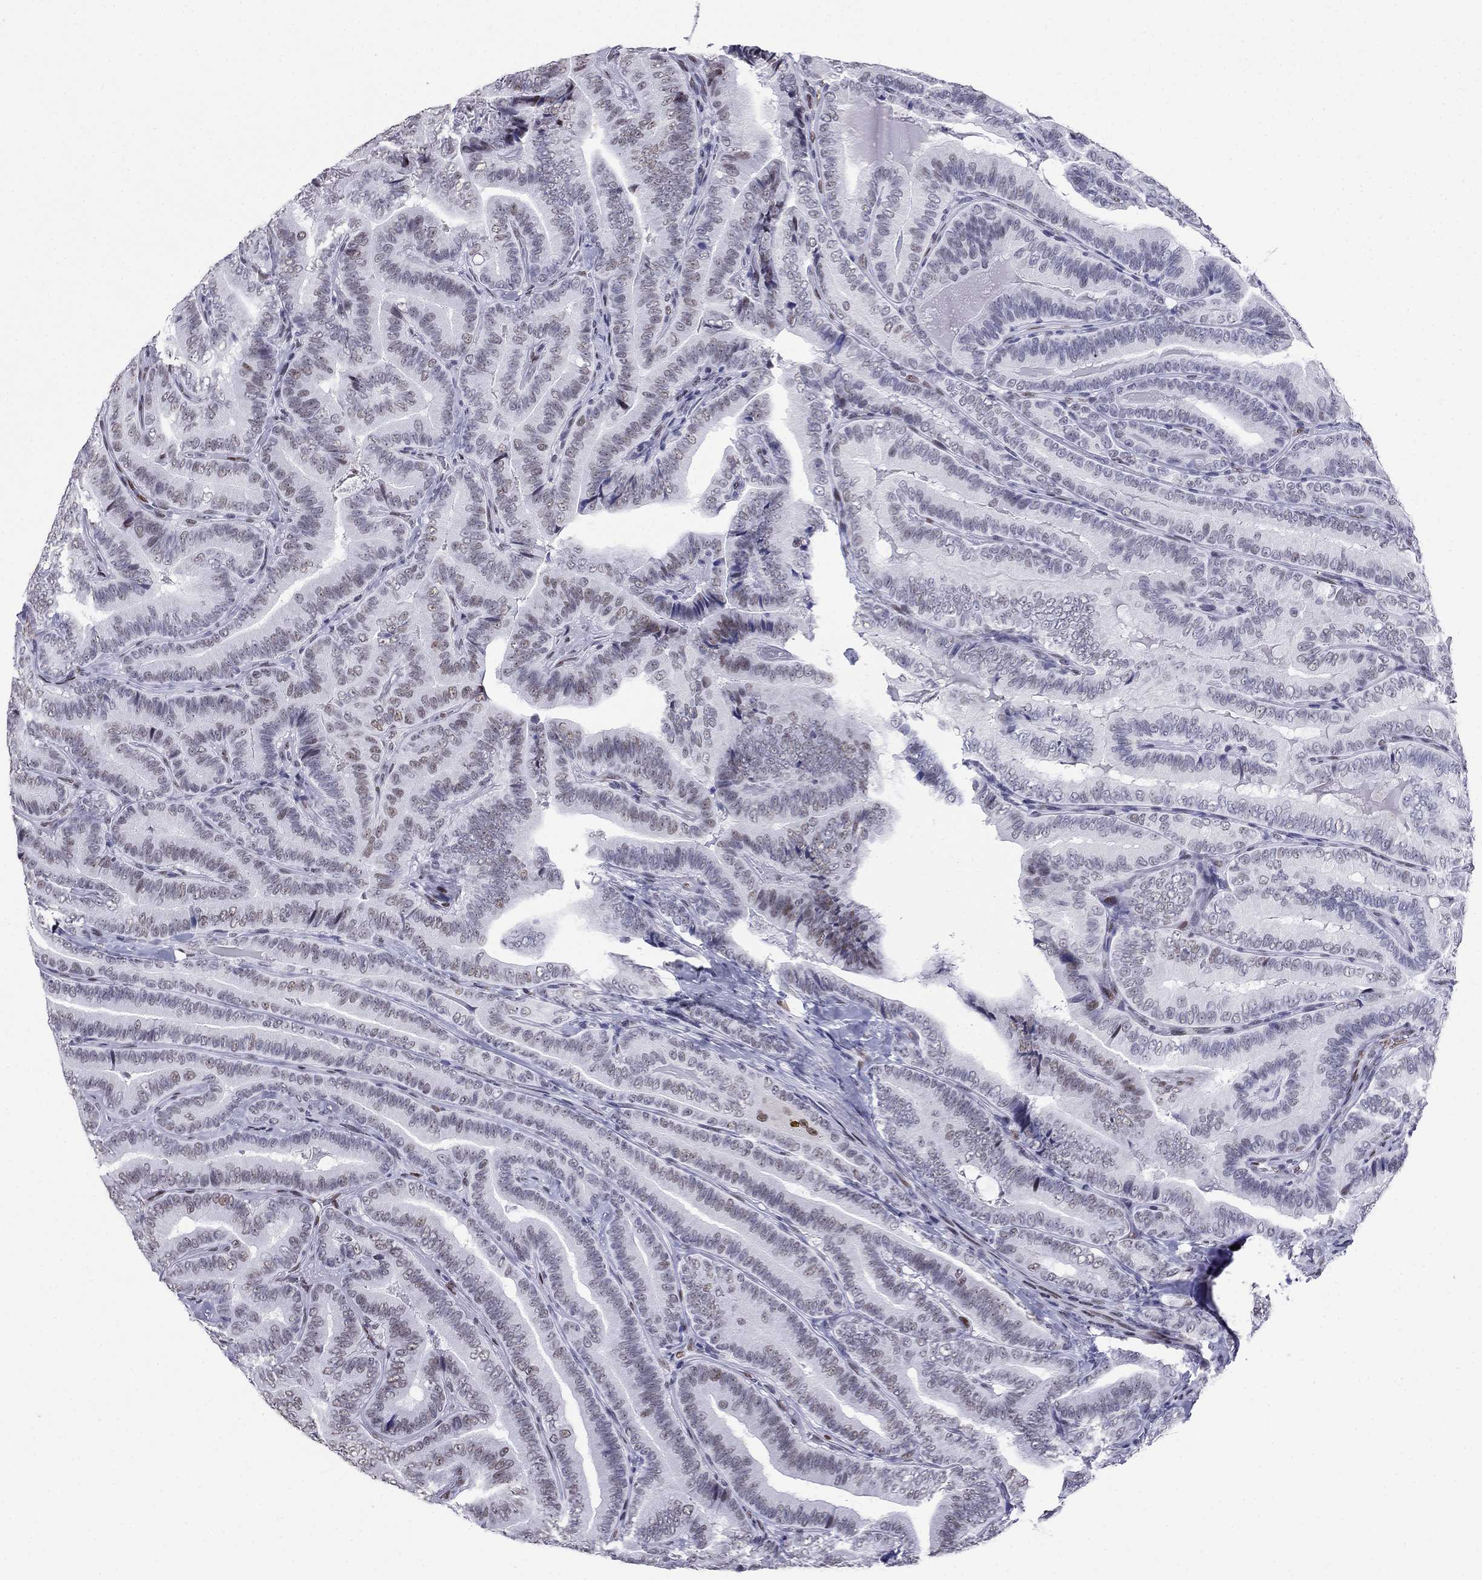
{"staining": {"intensity": "moderate", "quantity": "25%-75%", "location": "nuclear"}, "tissue": "thyroid cancer", "cell_type": "Tumor cells", "image_type": "cancer", "snomed": [{"axis": "morphology", "description": "Papillary adenocarcinoma, NOS"}, {"axis": "topography", "description": "Thyroid gland"}], "caption": "A histopathology image of thyroid cancer (papillary adenocarcinoma) stained for a protein shows moderate nuclear brown staining in tumor cells. The protein of interest is stained brown, and the nuclei are stained in blue (DAB (3,3'-diaminobenzidine) IHC with brightfield microscopy, high magnification).", "gene": "PPM1G", "patient": {"sex": "male", "age": 61}}